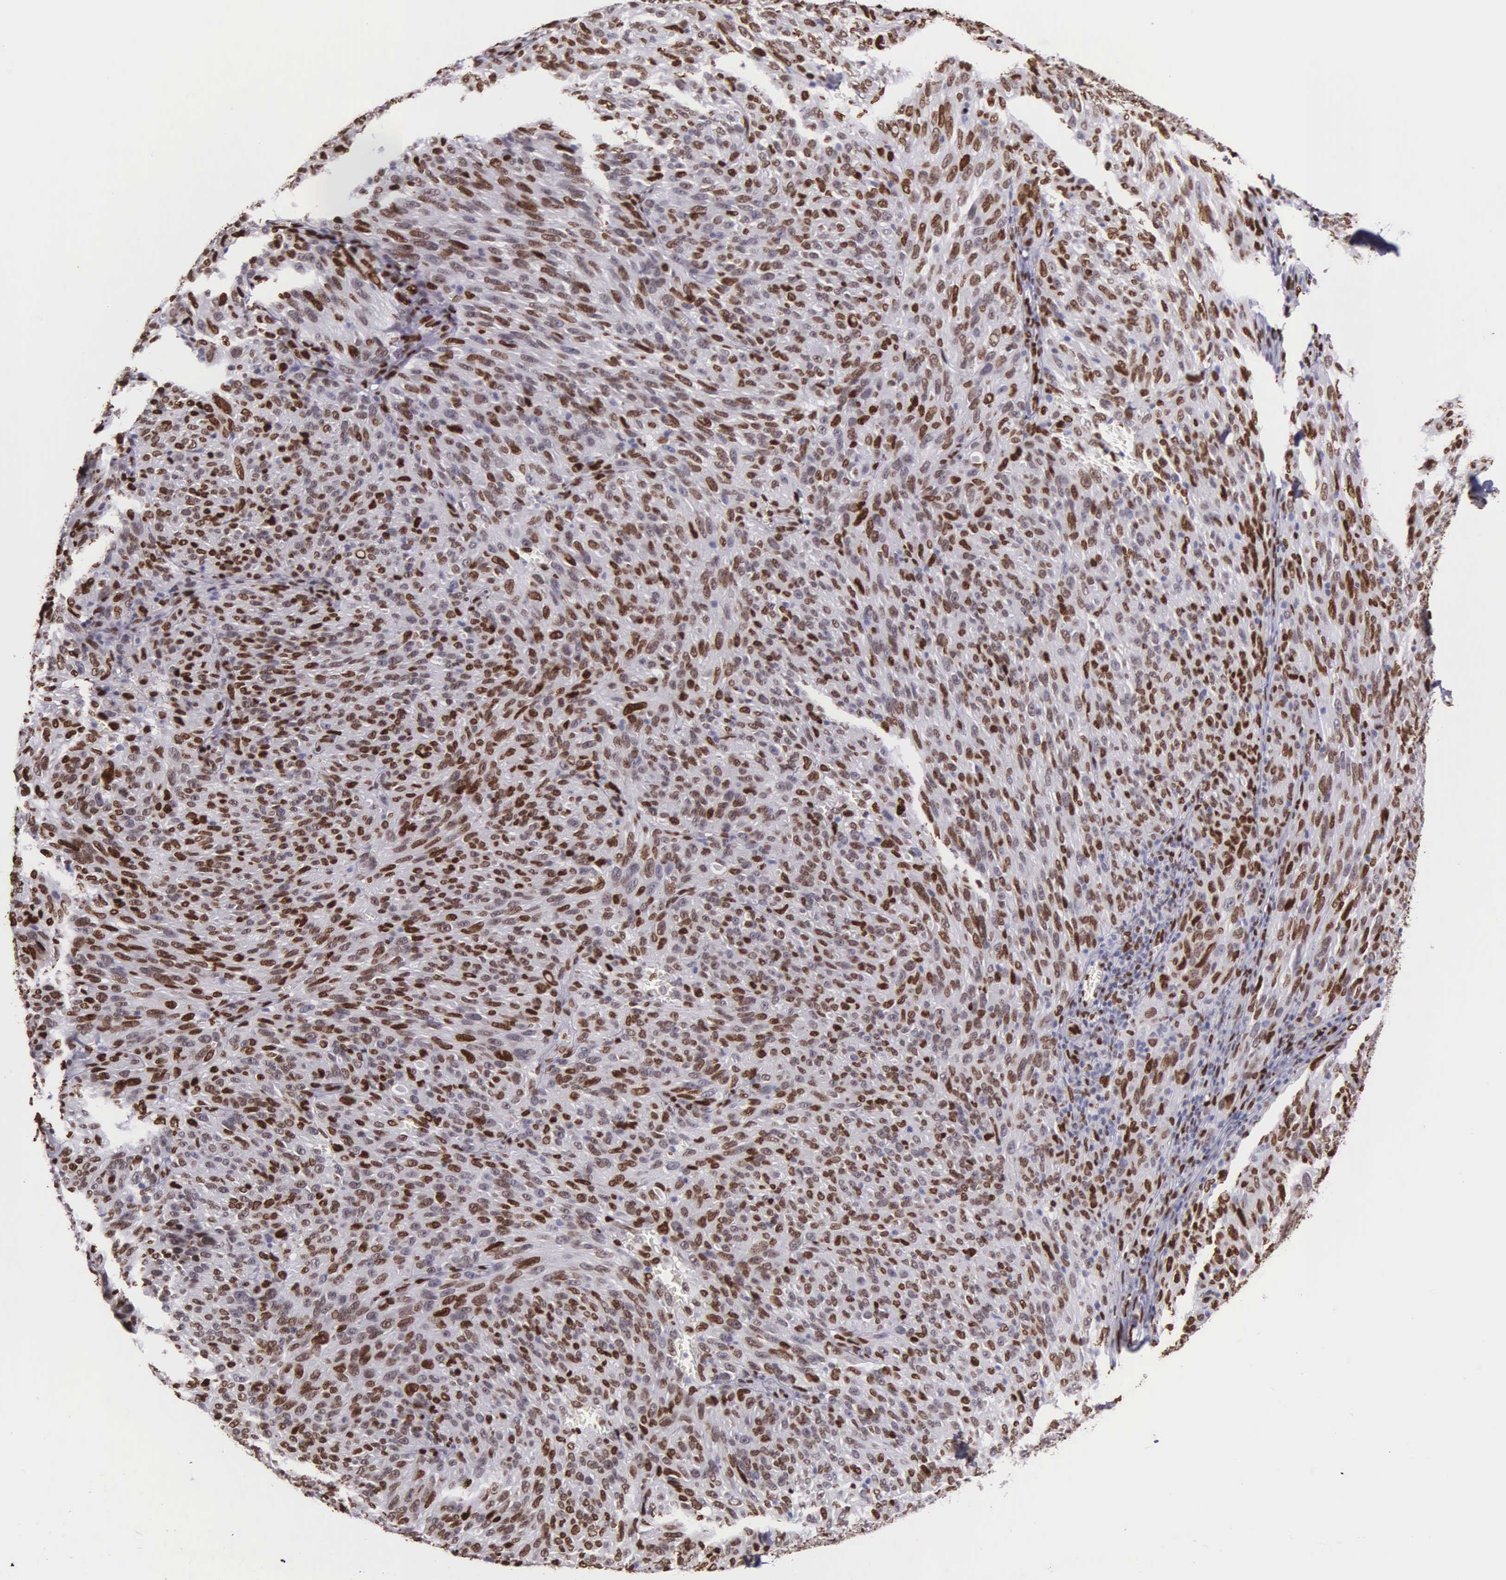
{"staining": {"intensity": "strong", "quantity": ">75%", "location": "nuclear"}, "tissue": "melanoma", "cell_type": "Tumor cells", "image_type": "cancer", "snomed": [{"axis": "morphology", "description": "Malignant melanoma, NOS"}, {"axis": "topography", "description": "Skin"}], "caption": "High-power microscopy captured an immunohistochemistry (IHC) histopathology image of malignant melanoma, revealing strong nuclear staining in about >75% of tumor cells.", "gene": "H1-0", "patient": {"sex": "male", "age": 76}}